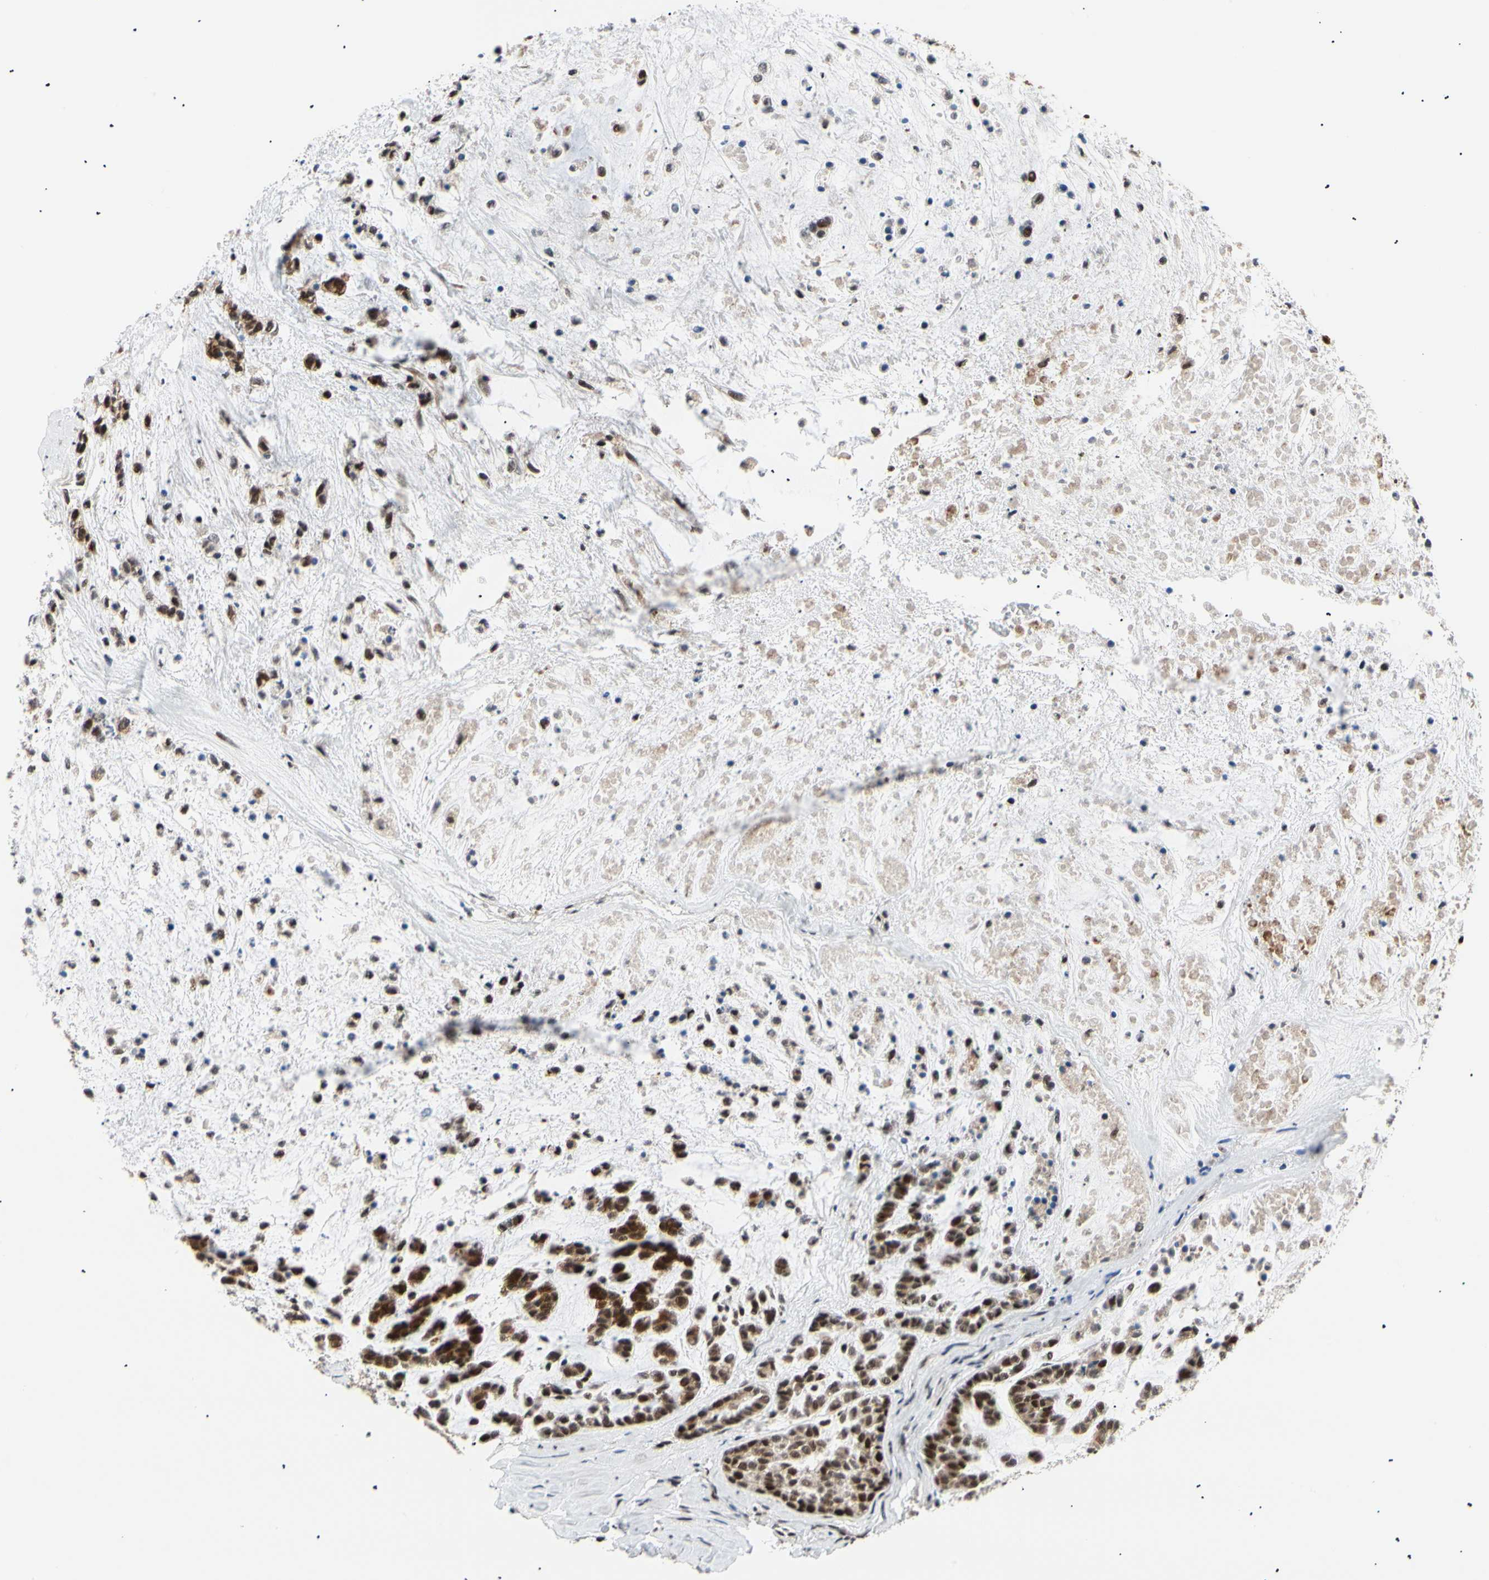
{"staining": {"intensity": "strong", "quantity": ">75%", "location": "nuclear"}, "tissue": "head and neck cancer", "cell_type": "Tumor cells", "image_type": "cancer", "snomed": [{"axis": "morphology", "description": "Adenocarcinoma, NOS"}, {"axis": "morphology", "description": "Adenoma, NOS"}, {"axis": "topography", "description": "Head-Neck"}], "caption": "A photomicrograph showing strong nuclear expression in approximately >75% of tumor cells in head and neck cancer (adenoma), as visualized by brown immunohistochemical staining.", "gene": "E2F1", "patient": {"sex": "female", "age": 55}}